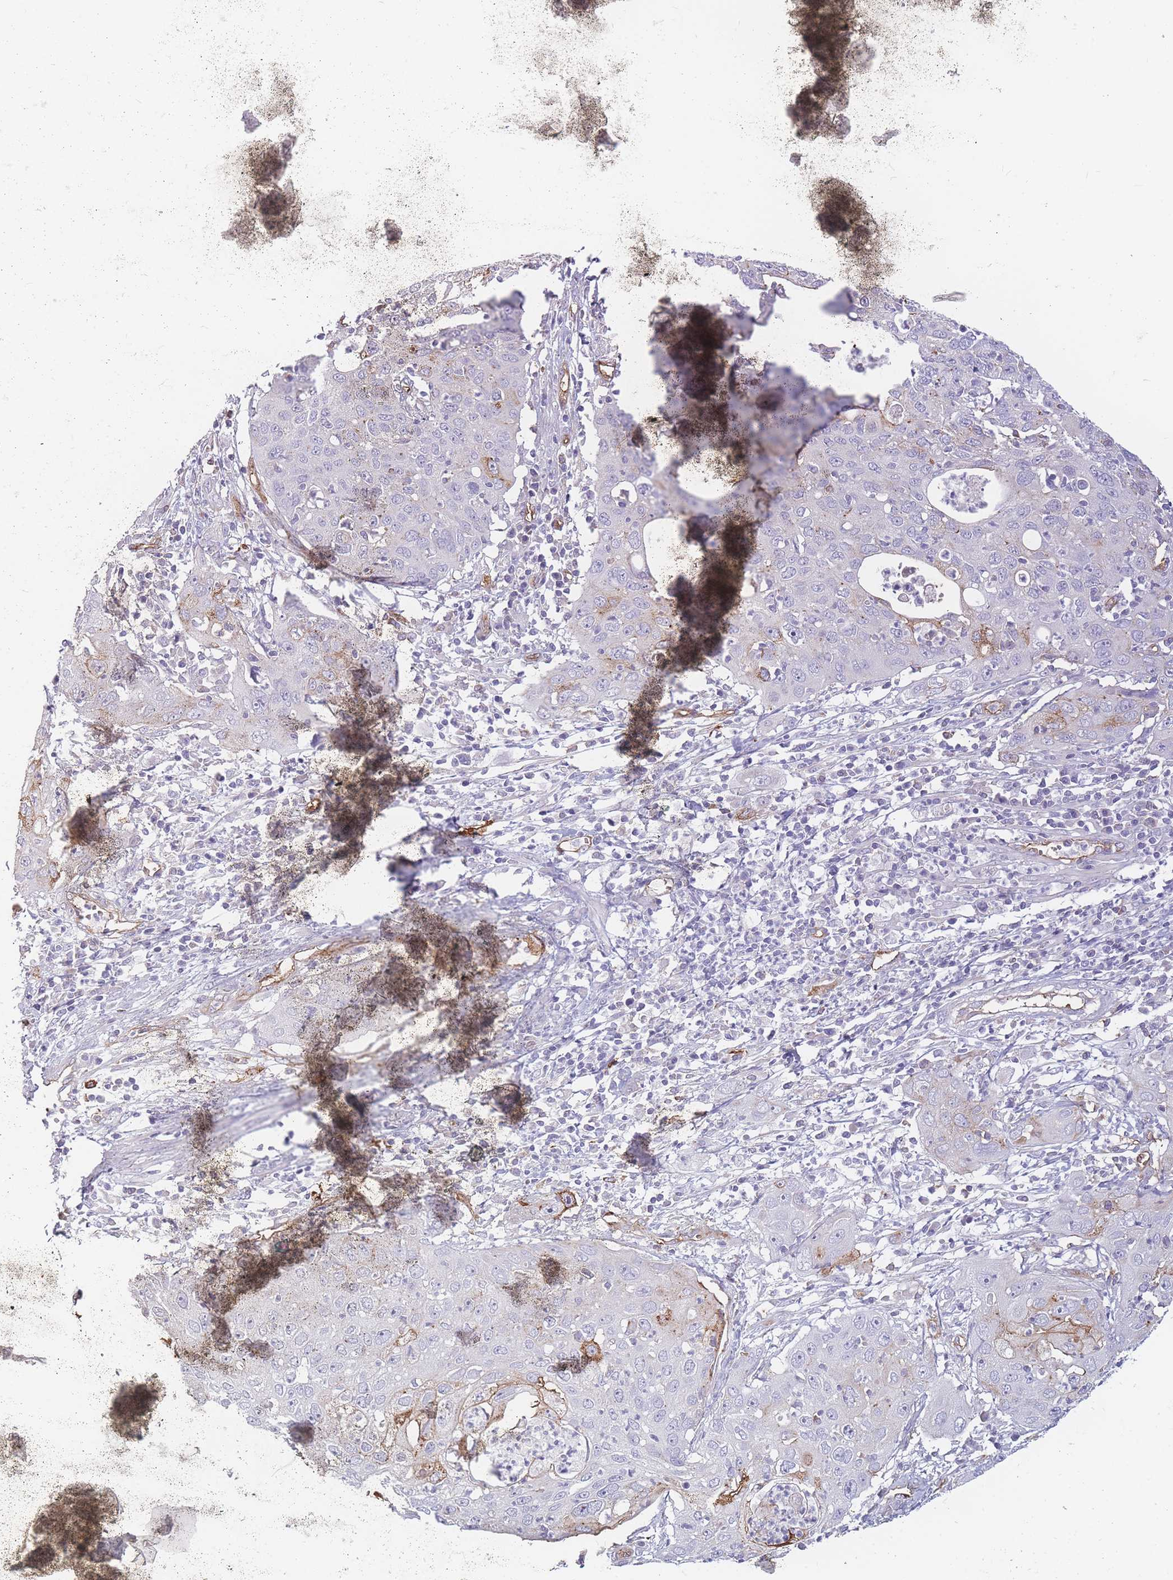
{"staining": {"intensity": "negative", "quantity": "none", "location": "none"}, "tissue": "cervical cancer", "cell_type": "Tumor cells", "image_type": "cancer", "snomed": [{"axis": "morphology", "description": "Squamous cell carcinoma, NOS"}, {"axis": "topography", "description": "Cervix"}], "caption": "Immunohistochemistry (IHC) photomicrograph of neoplastic tissue: cervical cancer (squamous cell carcinoma) stained with DAB exhibits no significant protein expression in tumor cells.", "gene": "GNA11", "patient": {"sex": "female", "age": 36}}